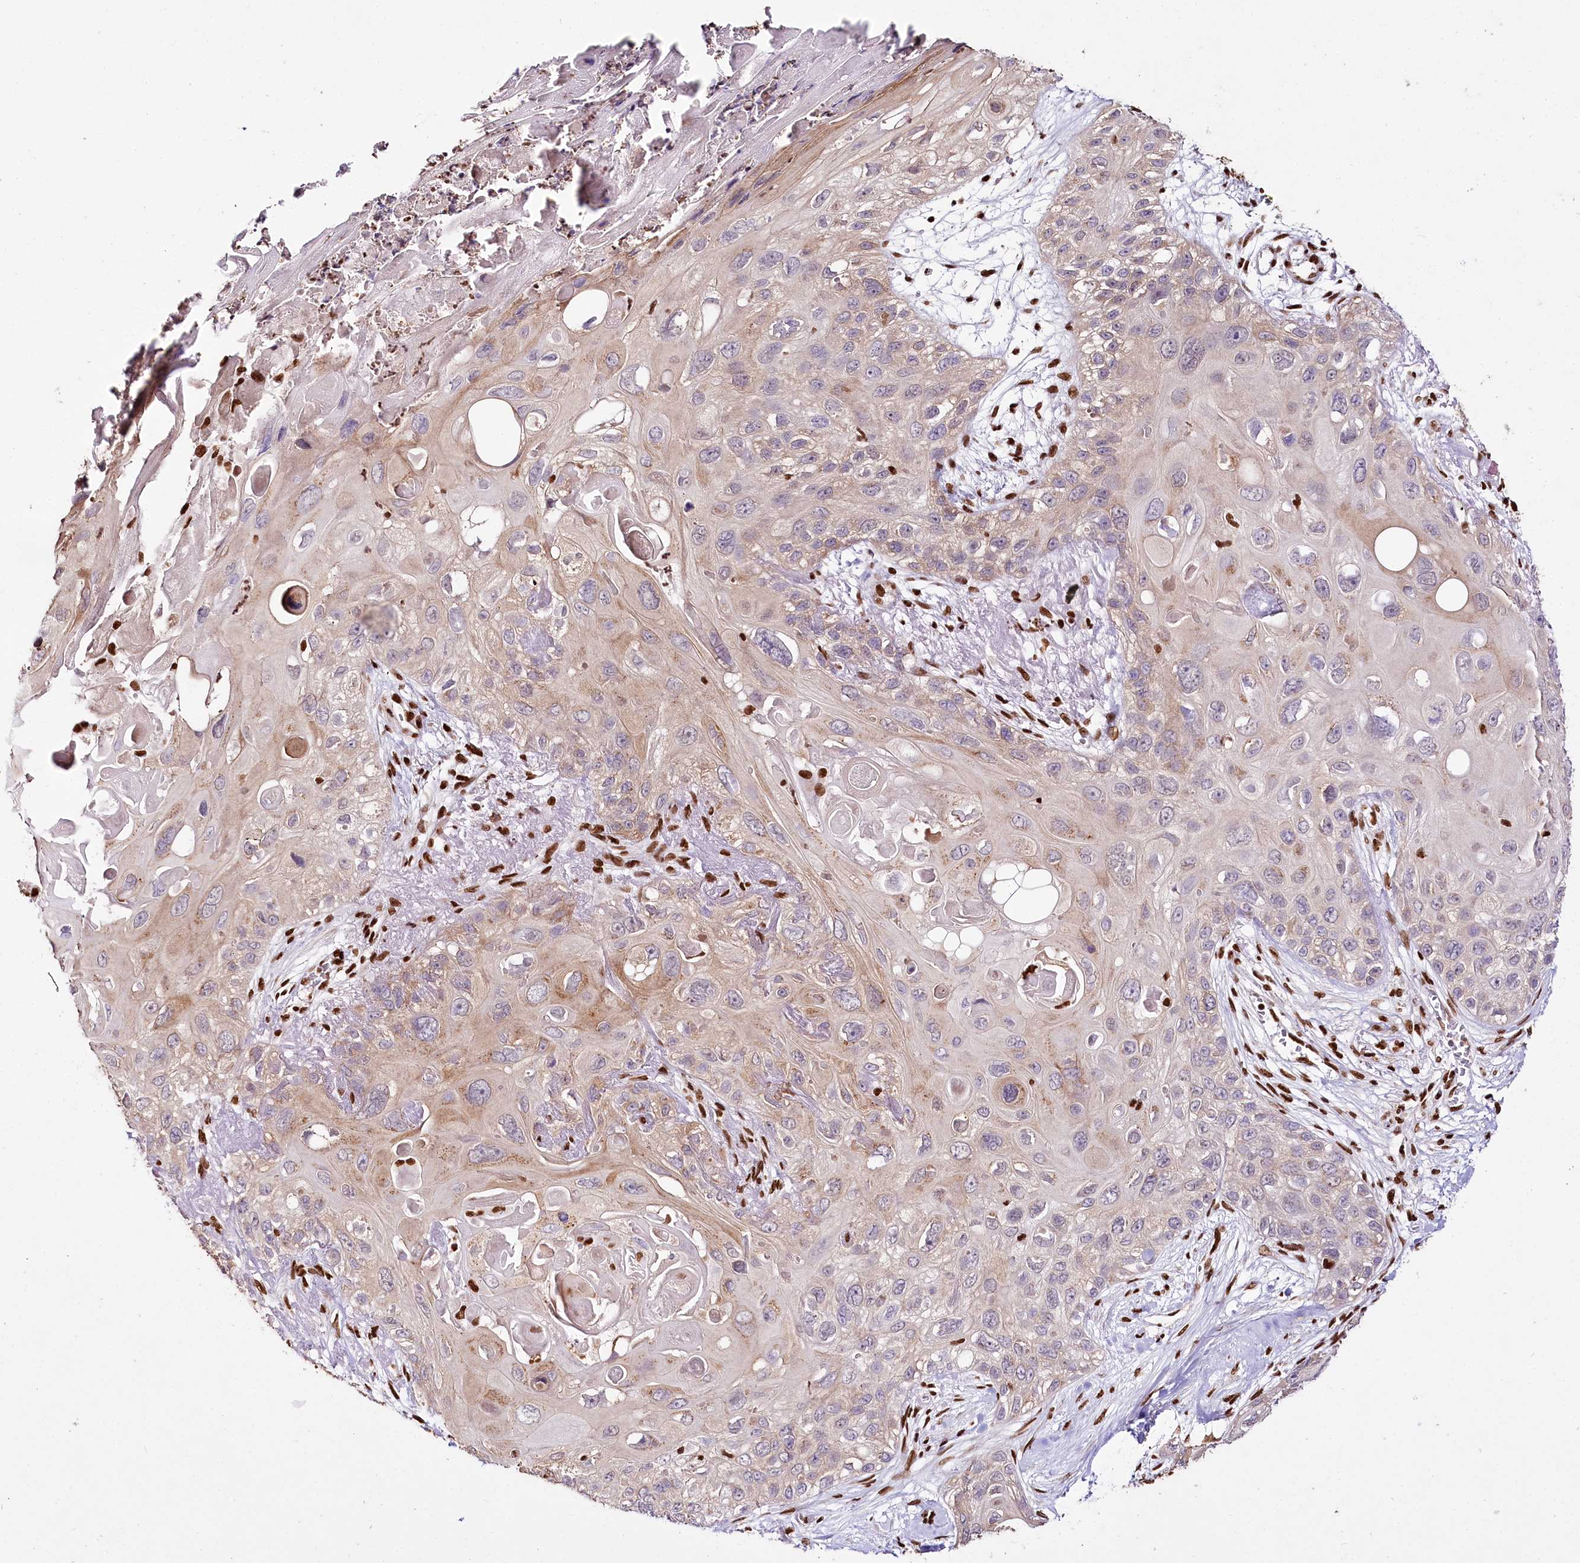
{"staining": {"intensity": "moderate", "quantity": "<25%", "location": "cytoplasmic/membranous"}, "tissue": "skin cancer", "cell_type": "Tumor cells", "image_type": "cancer", "snomed": [{"axis": "morphology", "description": "Normal tissue, NOS"}, {"axis": "morphology", "description": "Squamous cell carcinoma, NOS"}, {"axis": "topography", "description": "Skin"}], "caption": "Skin squamous cell carcinoma tissue demonstrates moderate cytoplasmic/membranous positivity in approximately <25% of tumor cells, visualized by immunohistochemistry.", "gene": "SMARCE1", "patient": {"sex": "male", "age": 72}}